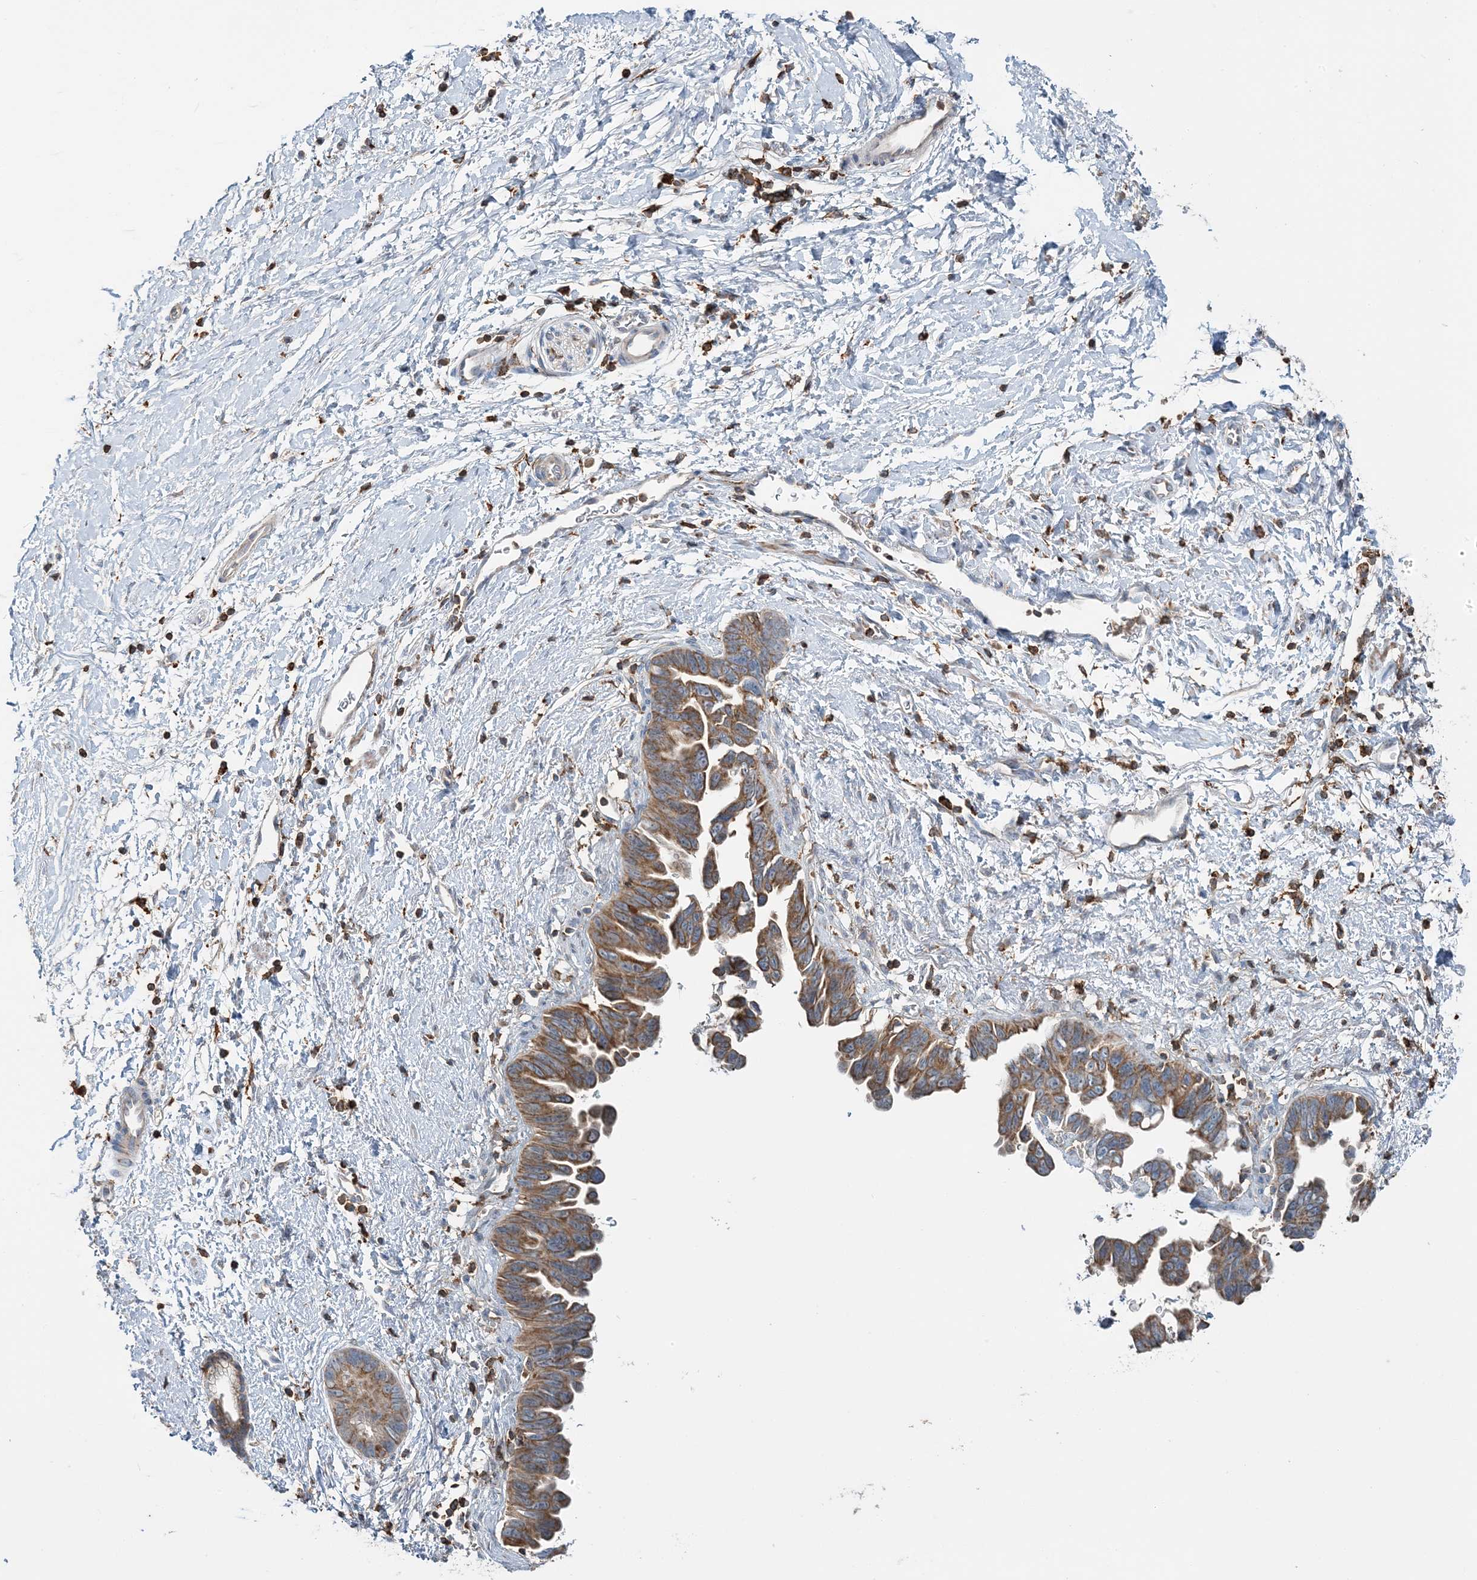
{"staining": {"intensity": "moderate", "quantity": "25%-75%", "location": "cytoplasmic/membranous"}, "tissue": "pancreatic cancer", "cell_type": "Tumor cells", "image_type": "cancer", "snomed": [{"axis": "morphology", "description": "Adenocarcinoma, NOS"}, {"axis": "topography", "description": "Pancreas"}], "caption": "DAB (3,3'-diaminobenzidine) immunohistochemical staining of pancreatic adenocarcinoma demonstrates moderate cytoplasmic/membranous protein staining in about 25%-75% of tumor cells. (DAB IHC, brown staining for protein, blue staining for nuclei).", "gene": "TMLHE", "patient": {"sex": "female", "age": 72}}